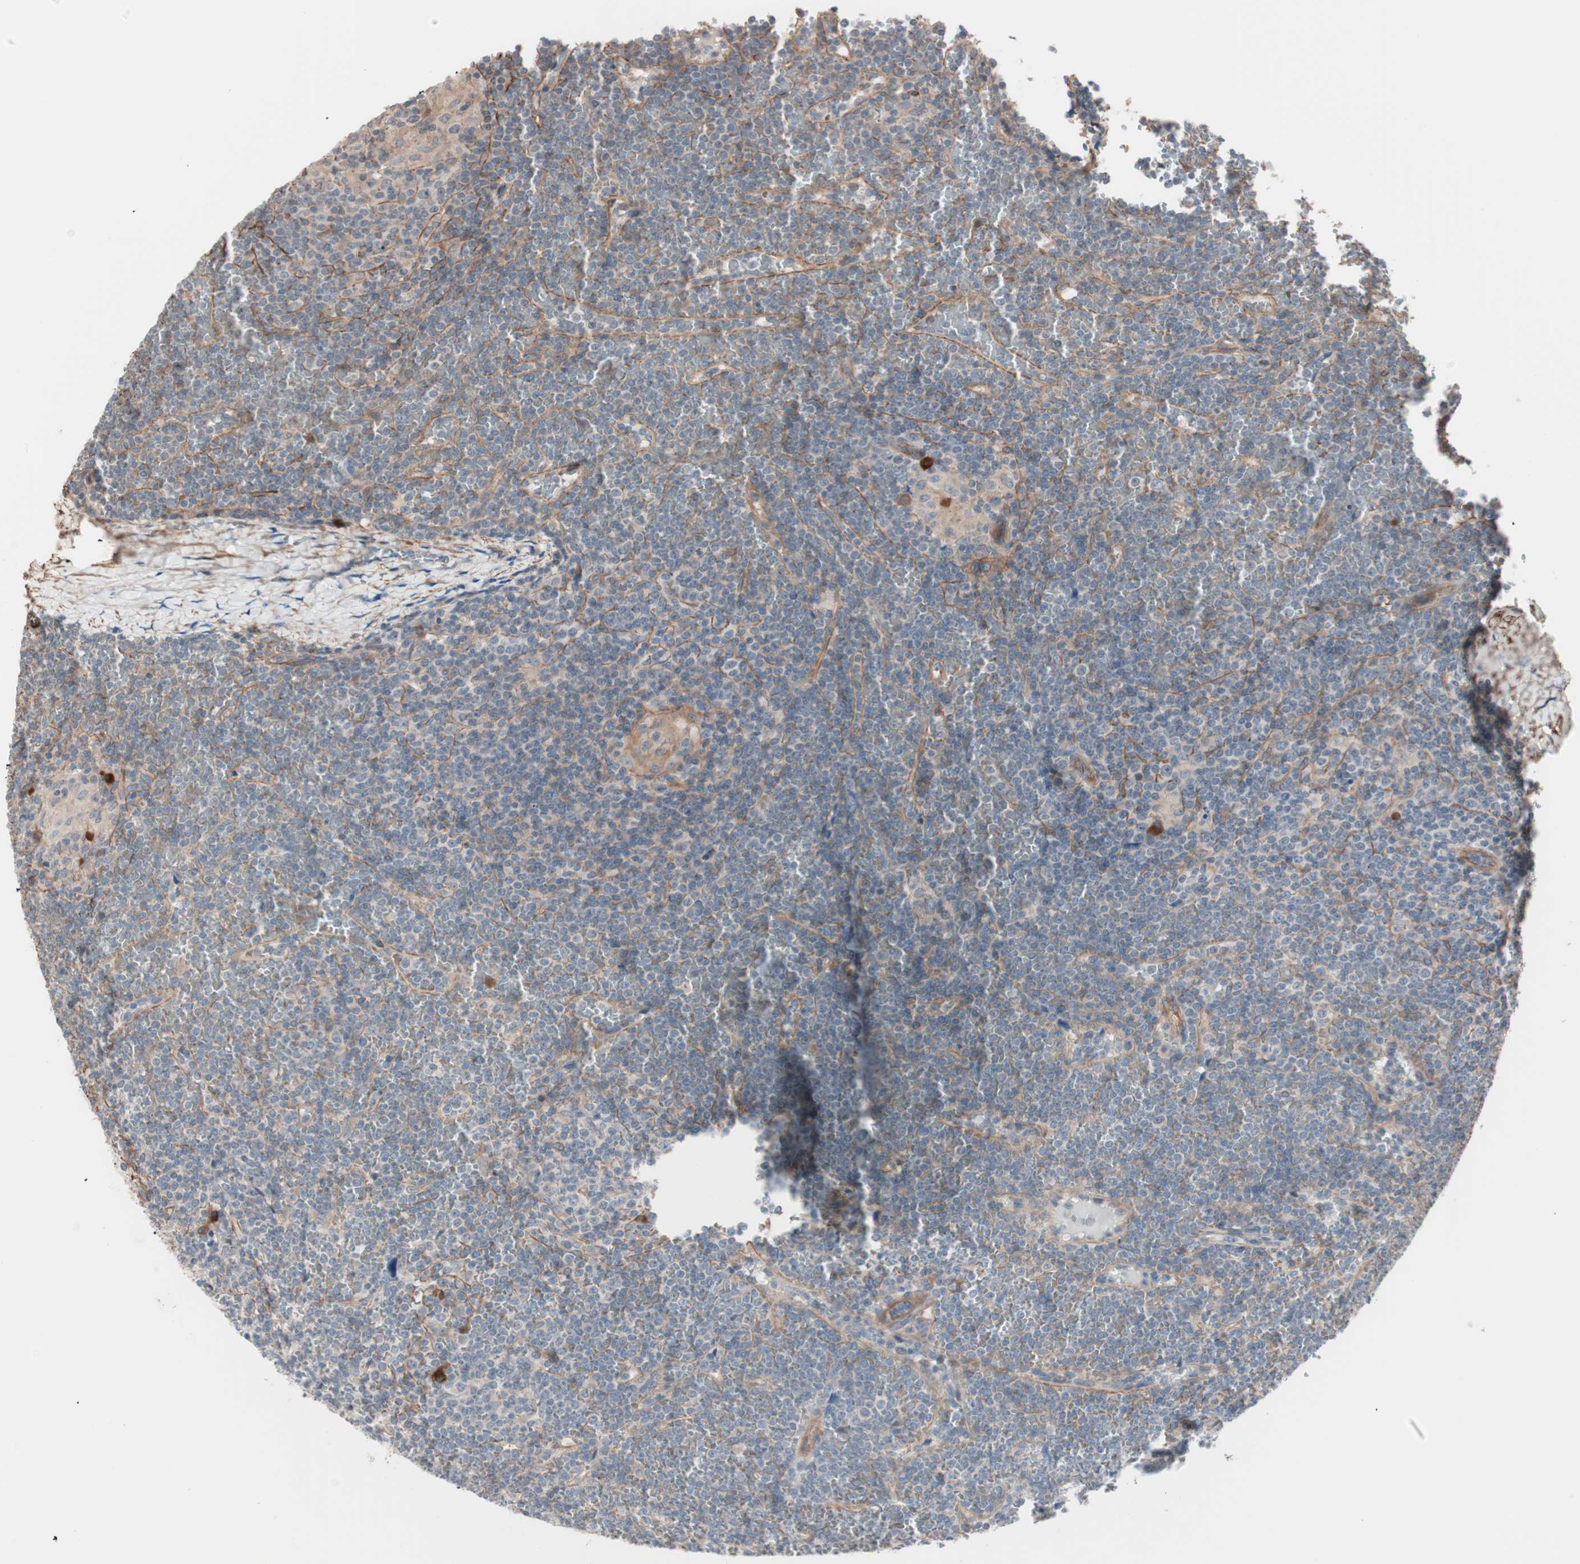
{"staining": {"intensity": "weak", "quantity": "<25%", "location": "cytoplasmic/membranous"}, "tissue": "lymphoma", "cell_type": "Tumor cells", "image_type": "cancer", "snomed": [{"axis": "morphology", "description": "Malignant lymphoma, non-Hodgkin's type, Low grade"}, {"axis": "topography", "description": "Spleen"}], "caption": "Immunohistochemical staining of human lymphoma demonstrates no significant positivity in tumor cells. (Immunohistochemistry, brightfield microscopy, high magnification).", "gene": "ALG5", "patient": {"sex": "female", "age": 19}}